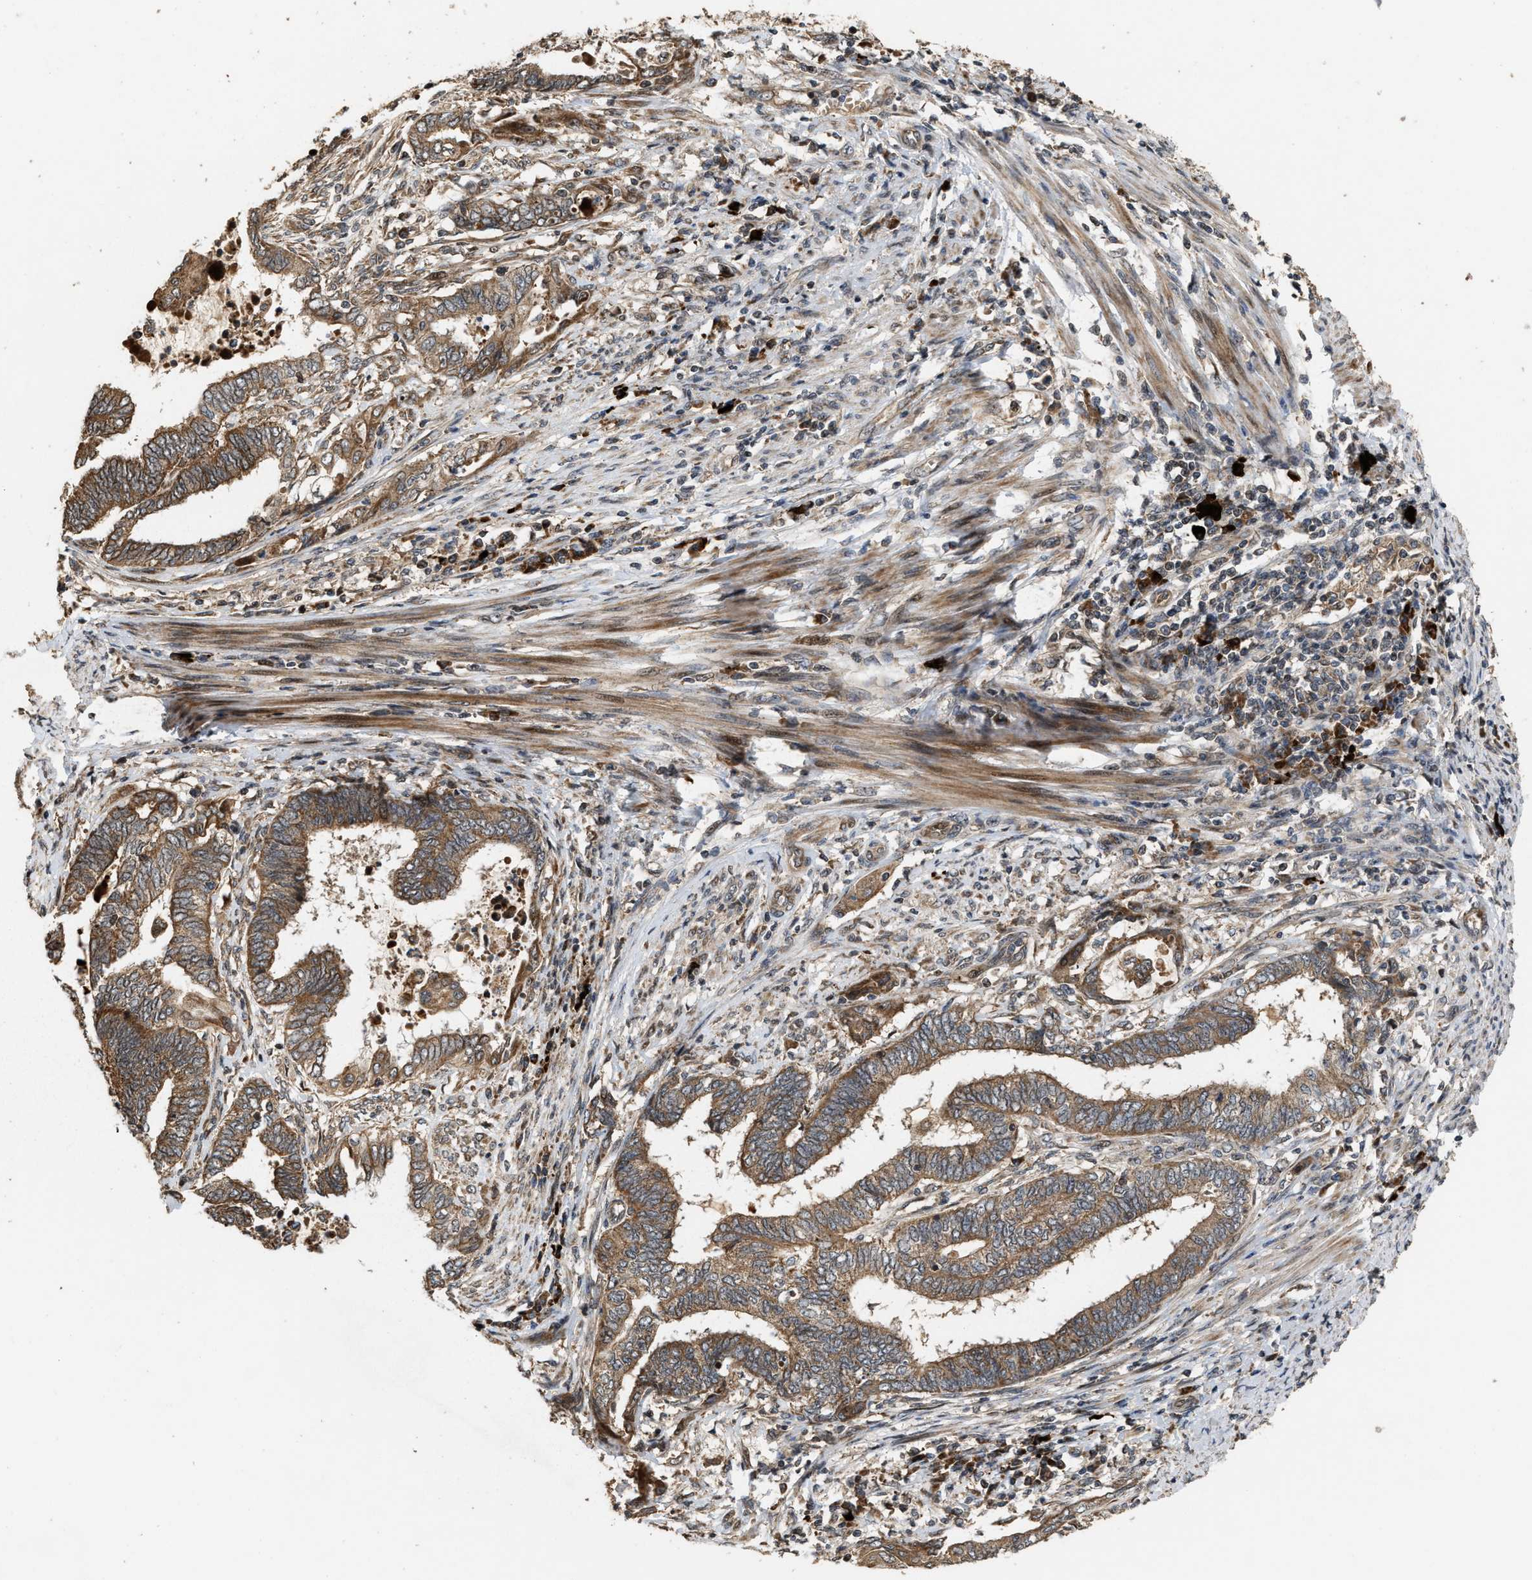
{"staining": {"intensity": "moderate", "quantity": ">75%", "location": "cytoplasmic/membranous"}, "tissue": "endometrial cancer", "cell_type": "Tumor cells", "image_type": "cancer", "snomed": [{"axis": "morphology", "description": "Adenocarcinoma, NOS"}, {"axis": "topography", "description": "Uterus"}, {"axis": "topography", "description": "Endometrium"}], "caption": "The micrograph exhibits a brown stain indicating the presence of a protein in the cytoplasmic/membranous of tumor cells in endometrial adenocarcinoma. (DAB (3,3'-diaminobenzidine) IHC, brown staining for protein, blue staining for nuclei).", "gene": "ELP2", "patient": {"sex": "female", "age": 70}}